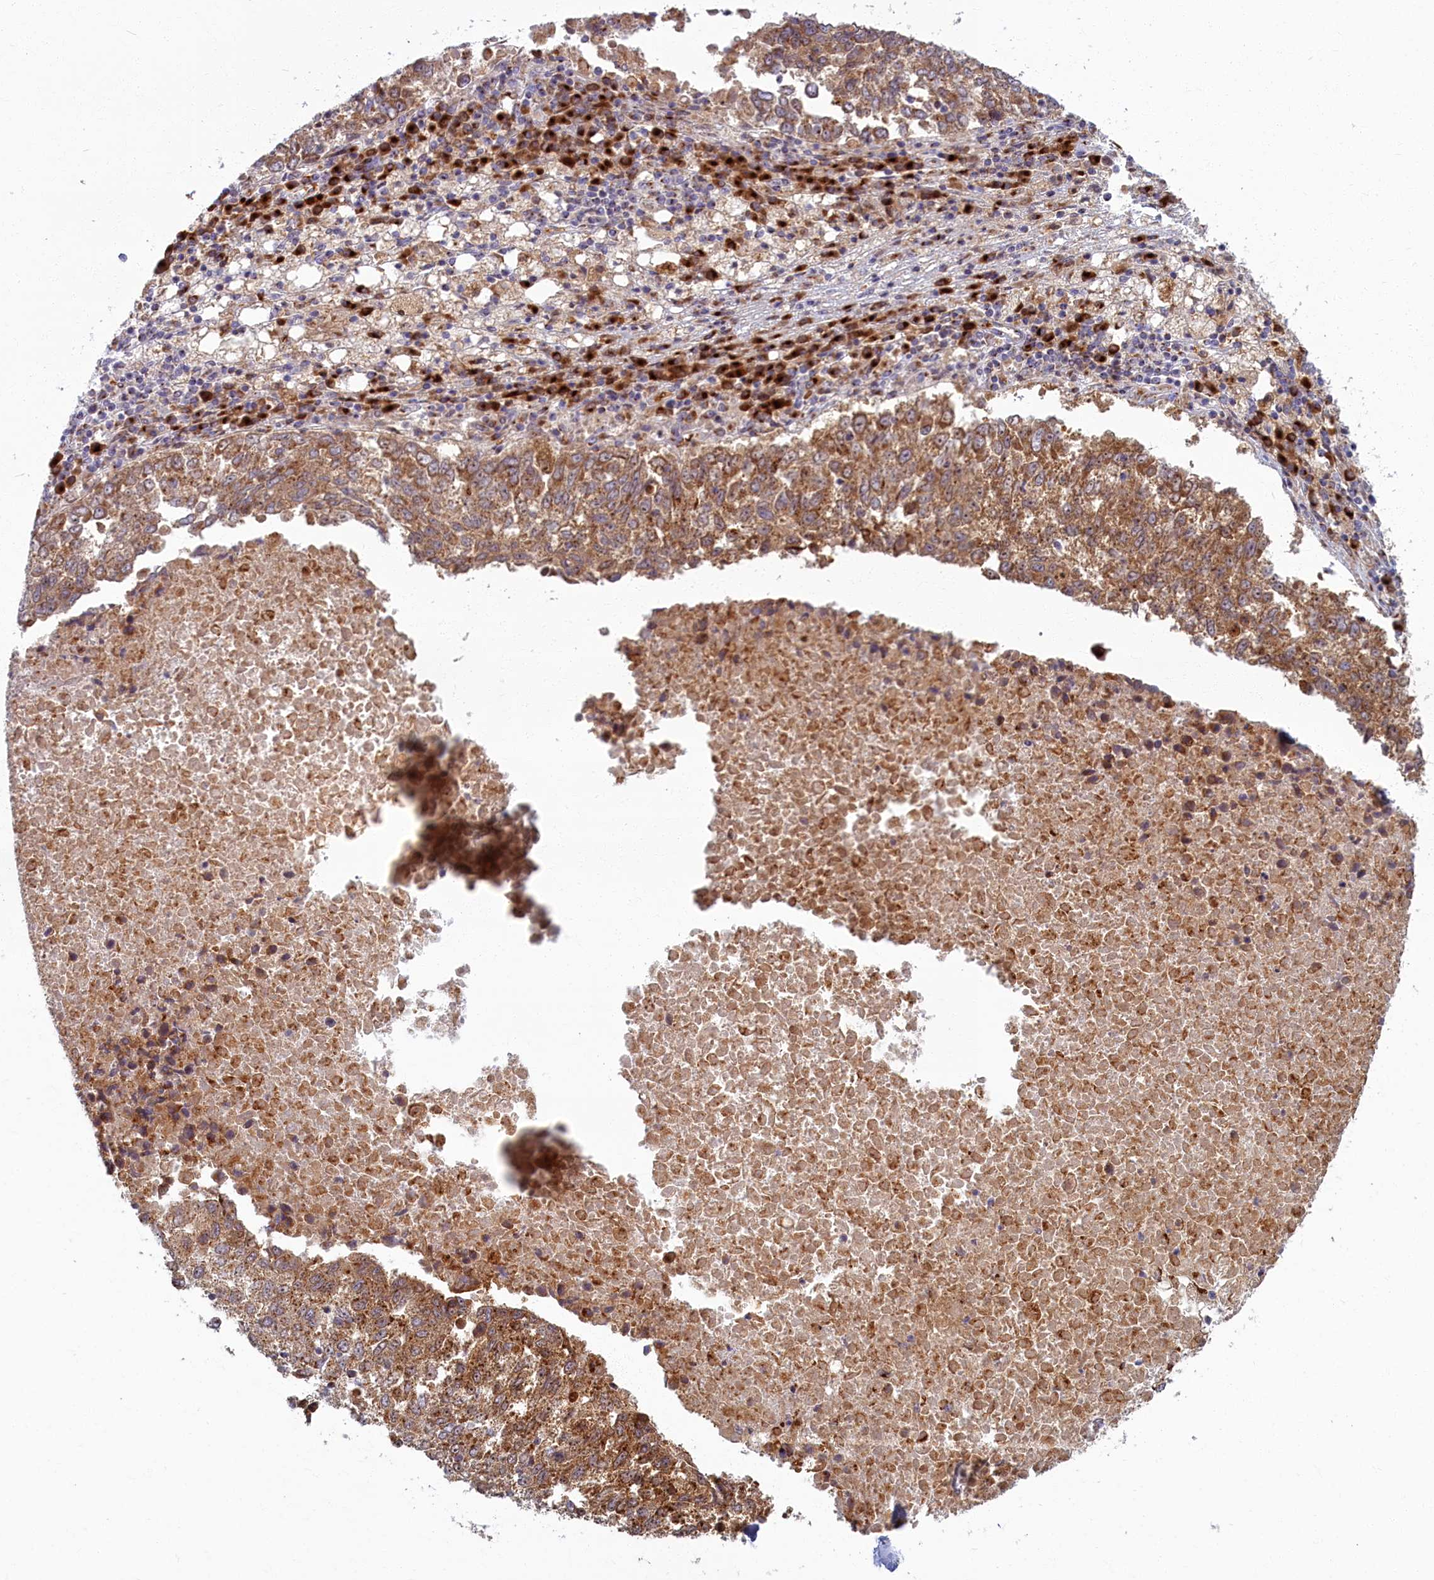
{"staining": {"intensity": "moderate", "quantity": ">75%", "location": "cytoplasmic/membranous"}, "tissue": "lung cancer", "cell_type": "Tumor cells", "image_type": "cancer", "snomed": [{"axis": "morphology", "description": "Squamous cell carcinoma, NOS"}, {"axis": "topography", "description": "Lung"}], "caption": "Immunohistochemistry (IHC) (DAB) staining of human lung cancer demonstrates moderate cytoplasmic/membranous protein expression in about >75% of tumor cells.", "gene": "BLVRB", "patient": {"sex": "male", "age": 73}}